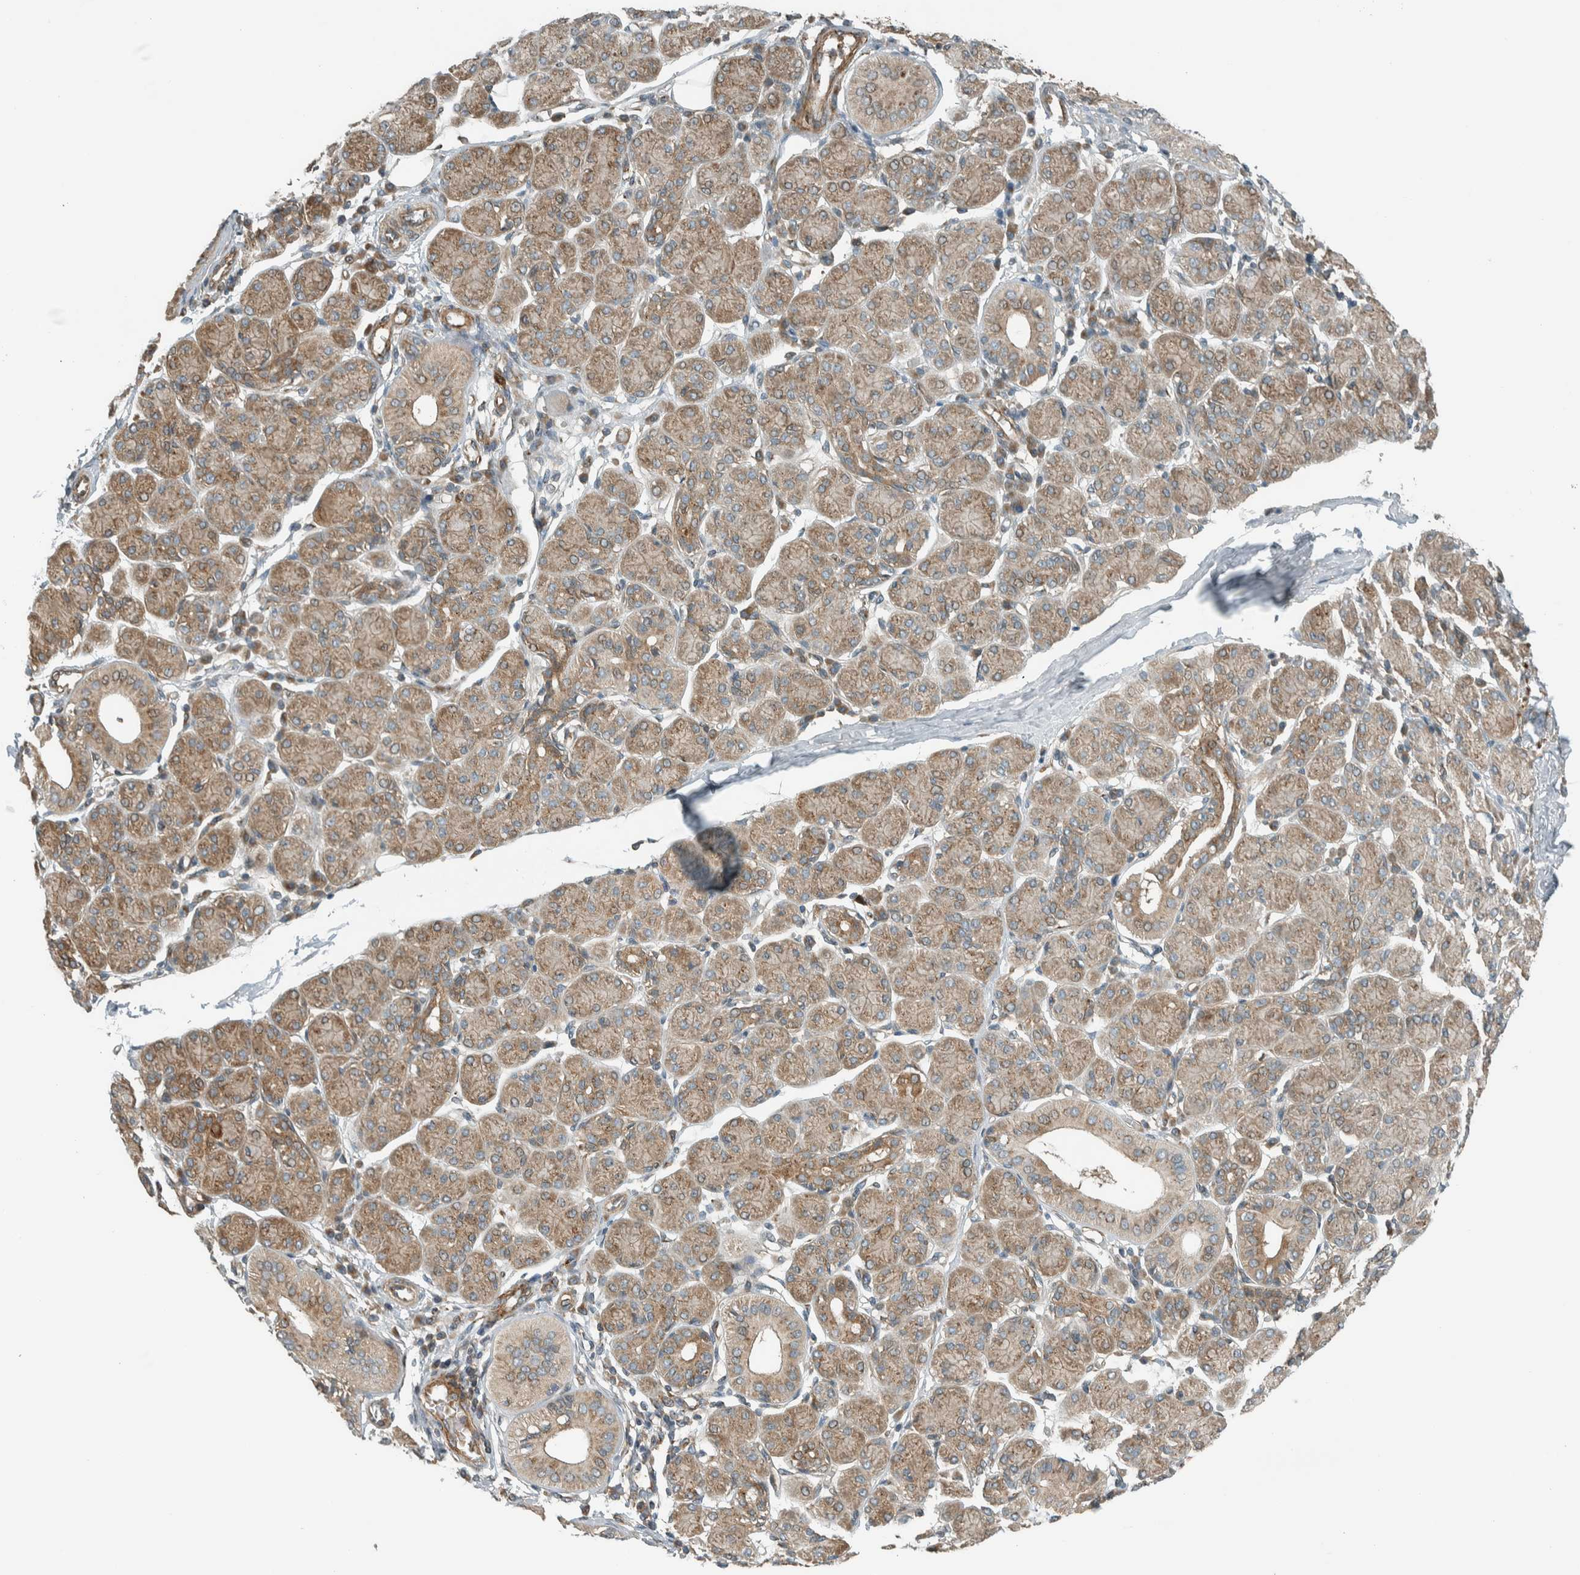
{"staining": {"intensity": "weak", "quantity": ">75%", "location": "cytoplasmic/membranous"}, "tissue": "salivary gland", "cell_type": "Glandular cells", "image_type": "normal", "snomed": [{"axis": "morphology", "description": "Normal tissue, NOS"}, {"axis": "morphology", "description": "Inflammation, NOS"}, {"axis": "topography", "description": "Lymph node"}, {"axis": "topography", "description": "Salivary gland"}], "caption": "Protein expression analysis of unremarkable salivary gland reveals weak cytoplasmic/membranous staining in approximately >75% of glandular cells. Using DAB (3,3'-diaminobenzidine) (brown) and hematoxylin (blue) stains, captured at high magnification using brightfield microscopy.", "gene": "EXOC7", "patient": {"sex": "male", "age": 3}}